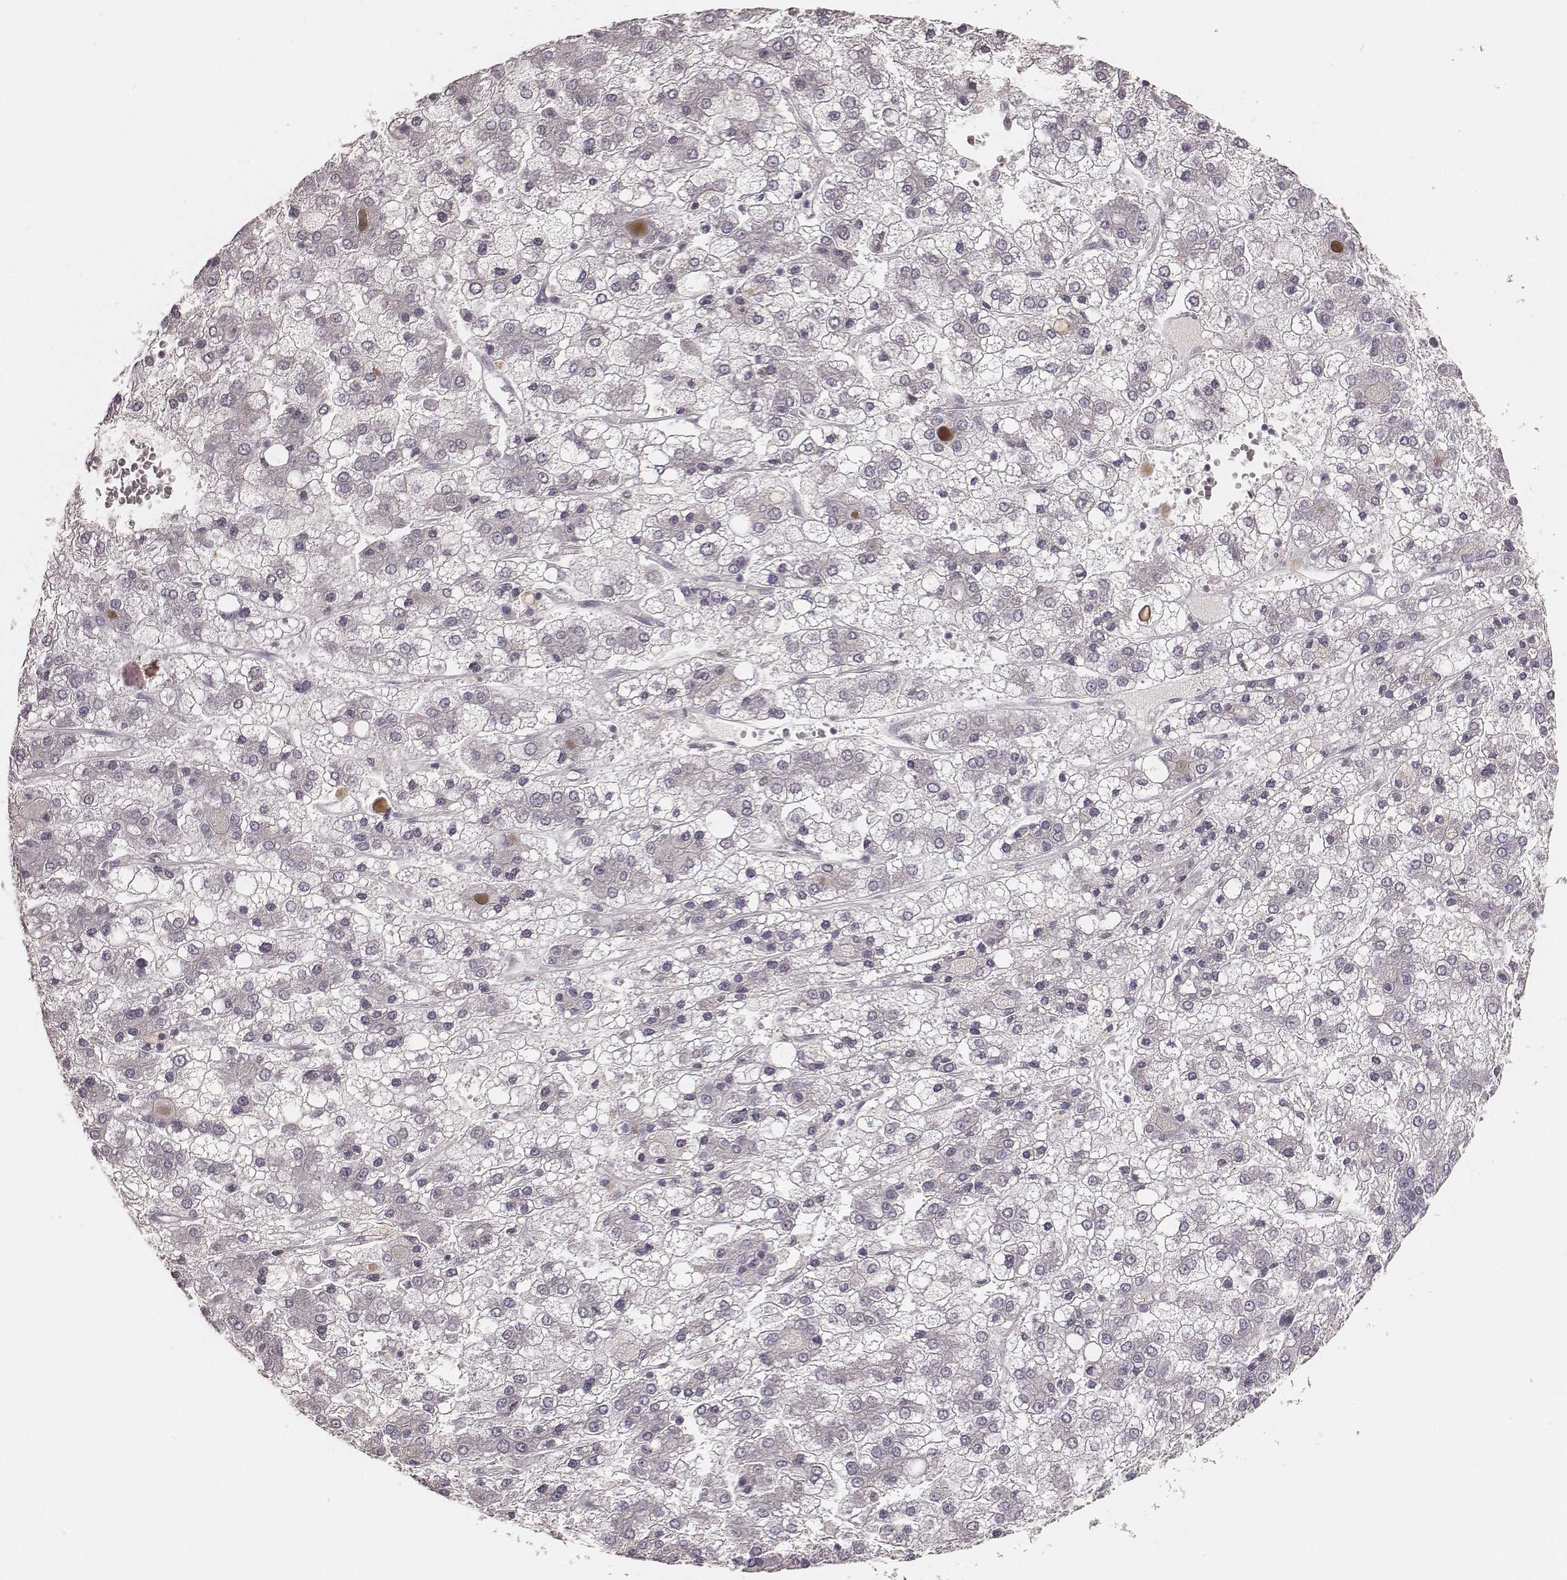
{"staining": {"intensity": "negative", "quantity": "none", "location": "none"}, "tissue": "liver cancer", "cell_type": "Tumor cells", "image_type": "cancer", "snomed": [{"axis": "morphology", "description": "Carcinoma, Hepatocellular, NOS"}, {"axis": "topography", "description": "Liver"}], "caption": "The image shows no staining of tumor cells in liver cancer (hepatocellular carcinoma).", "gene": "LY6K", "patient": {"sex": "male", "age": 73}}